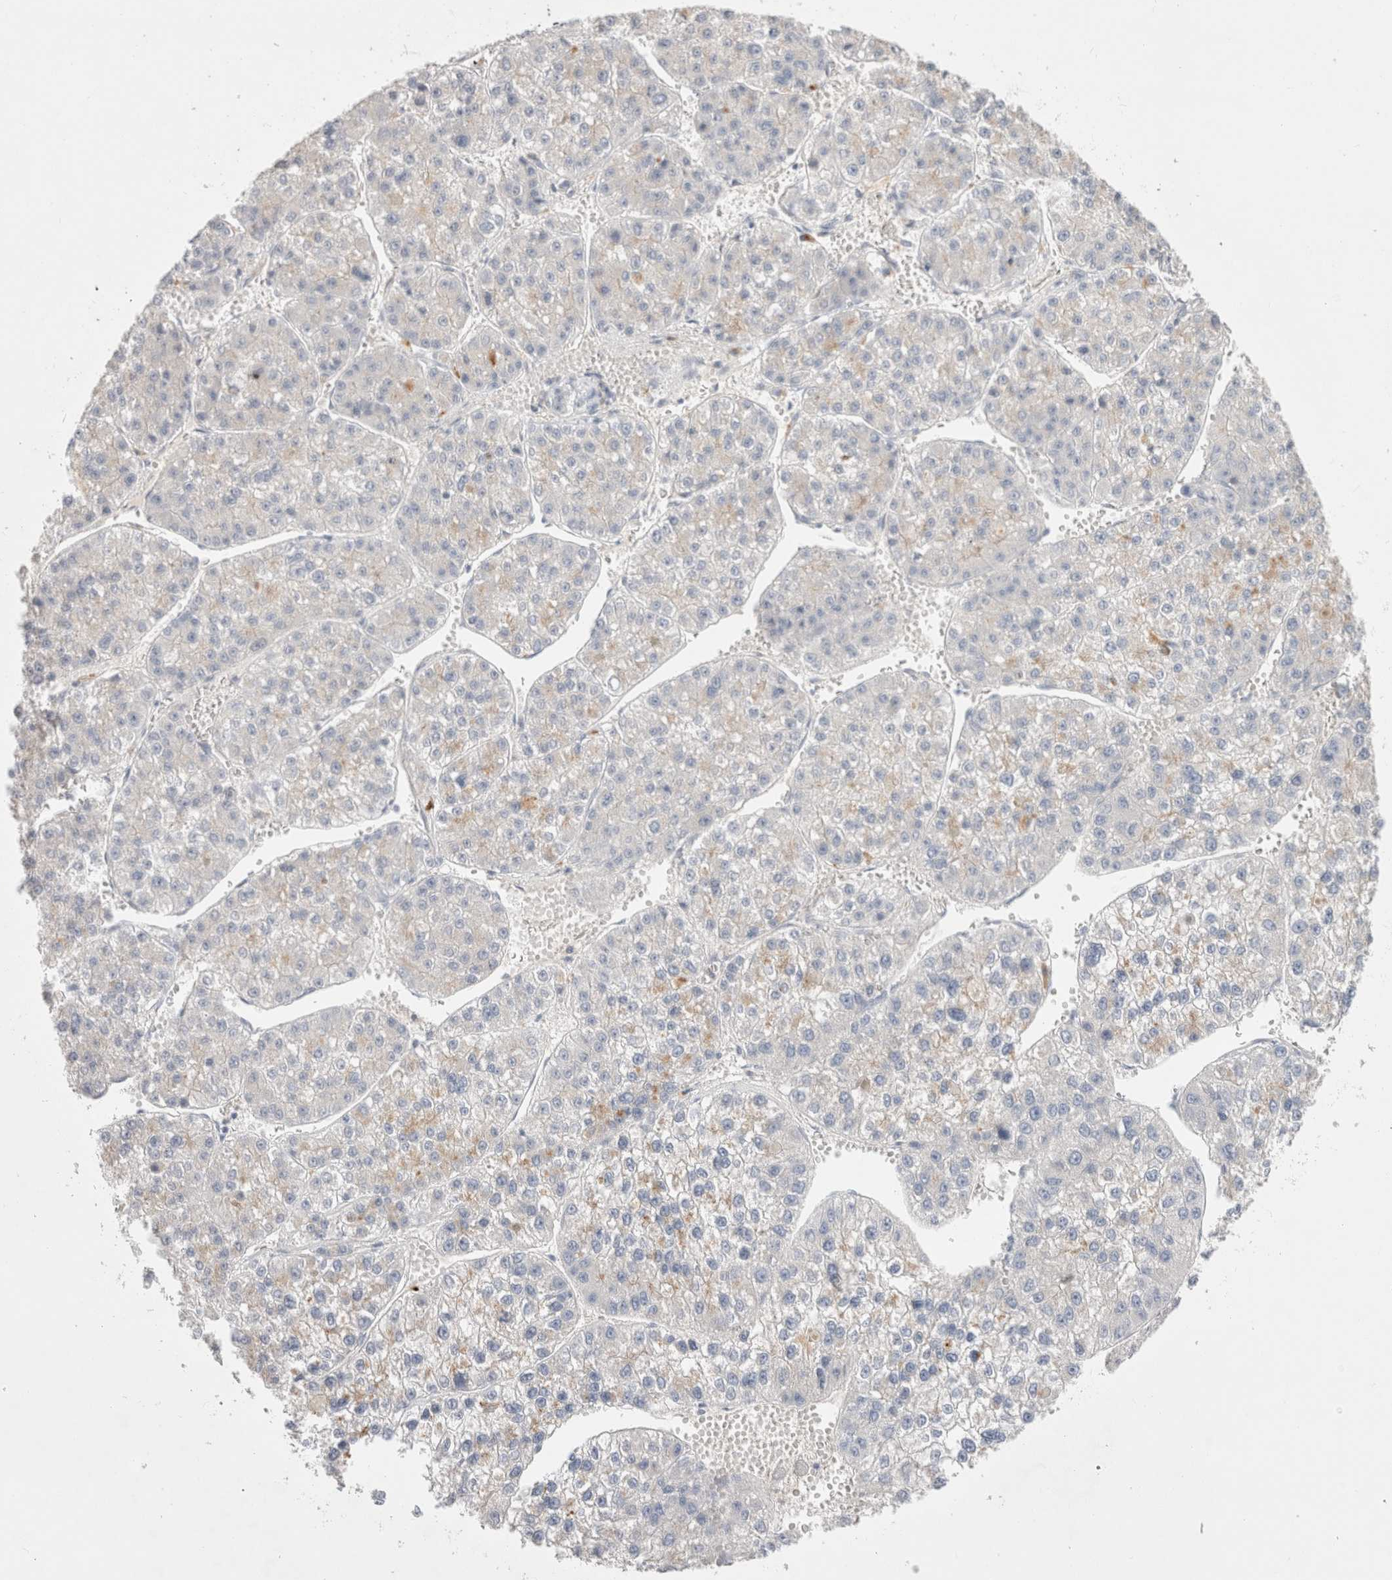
{"staining": {"intensity": "negative", "quantity": "none", "location": "none"}, "tissue": "liver cancer", "cell_type": "Tumor cells", "image_type": "cancer", "snomed": [{"axis": "morphology", "description": "Carcinoma, Hepatocellular, NOS"}, {"axis": "topography", "description": "Liver"}], "caption": "High magnification brightfield microscopy of hepatocellular carcinoma (liver) stained with DAB (brown) and counterstained with hematoxylin (blue): tumor cells show no significant staining.", "gene": "HPGDS", "patient": {"sex": "female", "age": 73}}